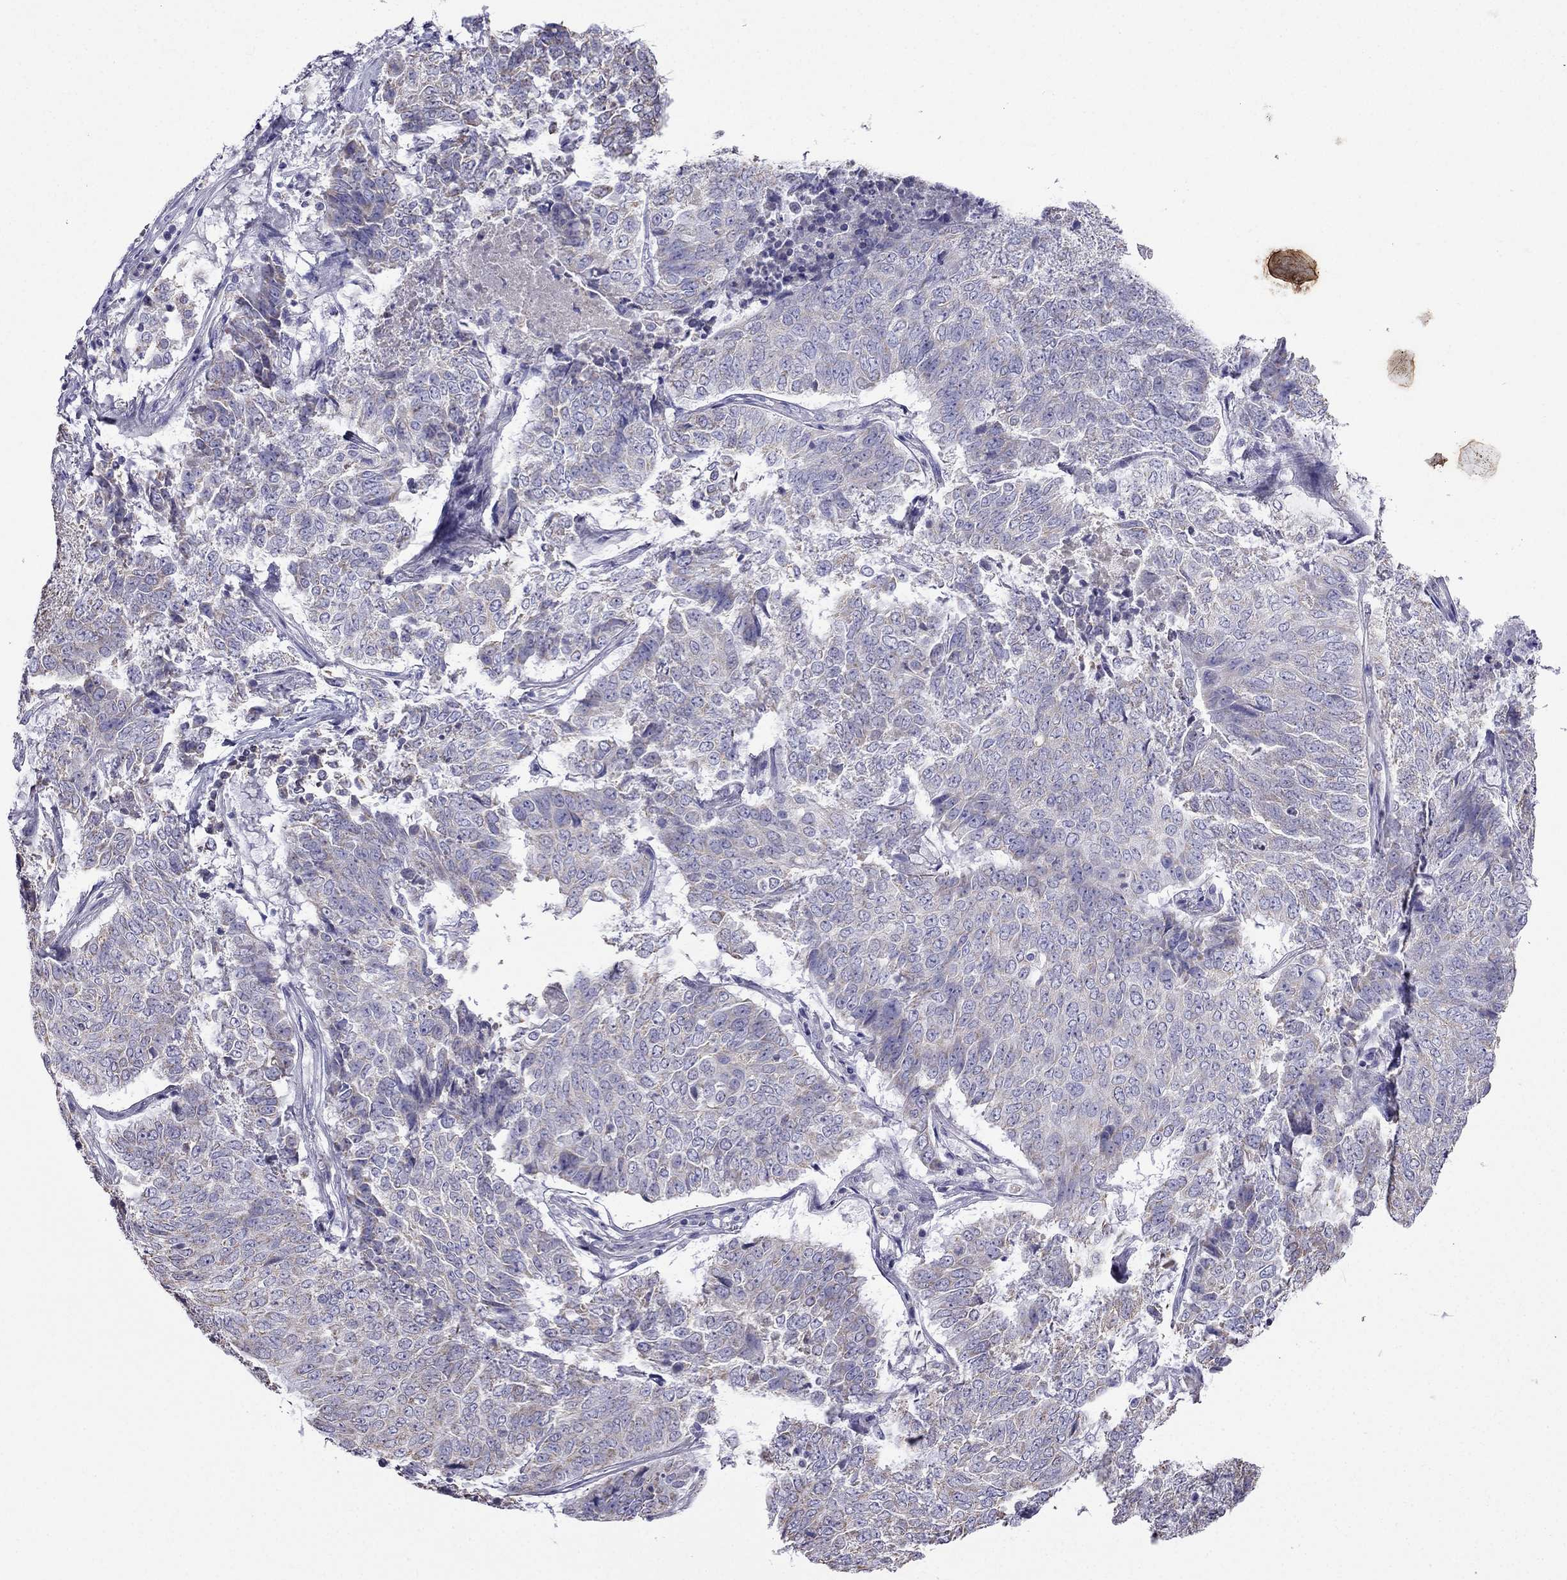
{"staining": {"intensity": "weak", "quantity": ">75%", "location": "cytoplasmic/membranous"}, "tissue": "lung cancer", "cell_type": "Tumor cells", "image_type": "cancer", "snomed": [{"axis": "morphology", "description": "Squamous cell carcinoma, NOS"}, {"axis": "topography", "description": "Lung"}], "caption": "An immunohistochemistry micrograph of tumor tissue is shown. Protein staining in brown shows weak cytoplasmic/membranous positivity in lung cancer (squamous cell carcinoma) within tumor cells.", "gene": "DSC1", "patient": {"sex": "male", "age": 64}}